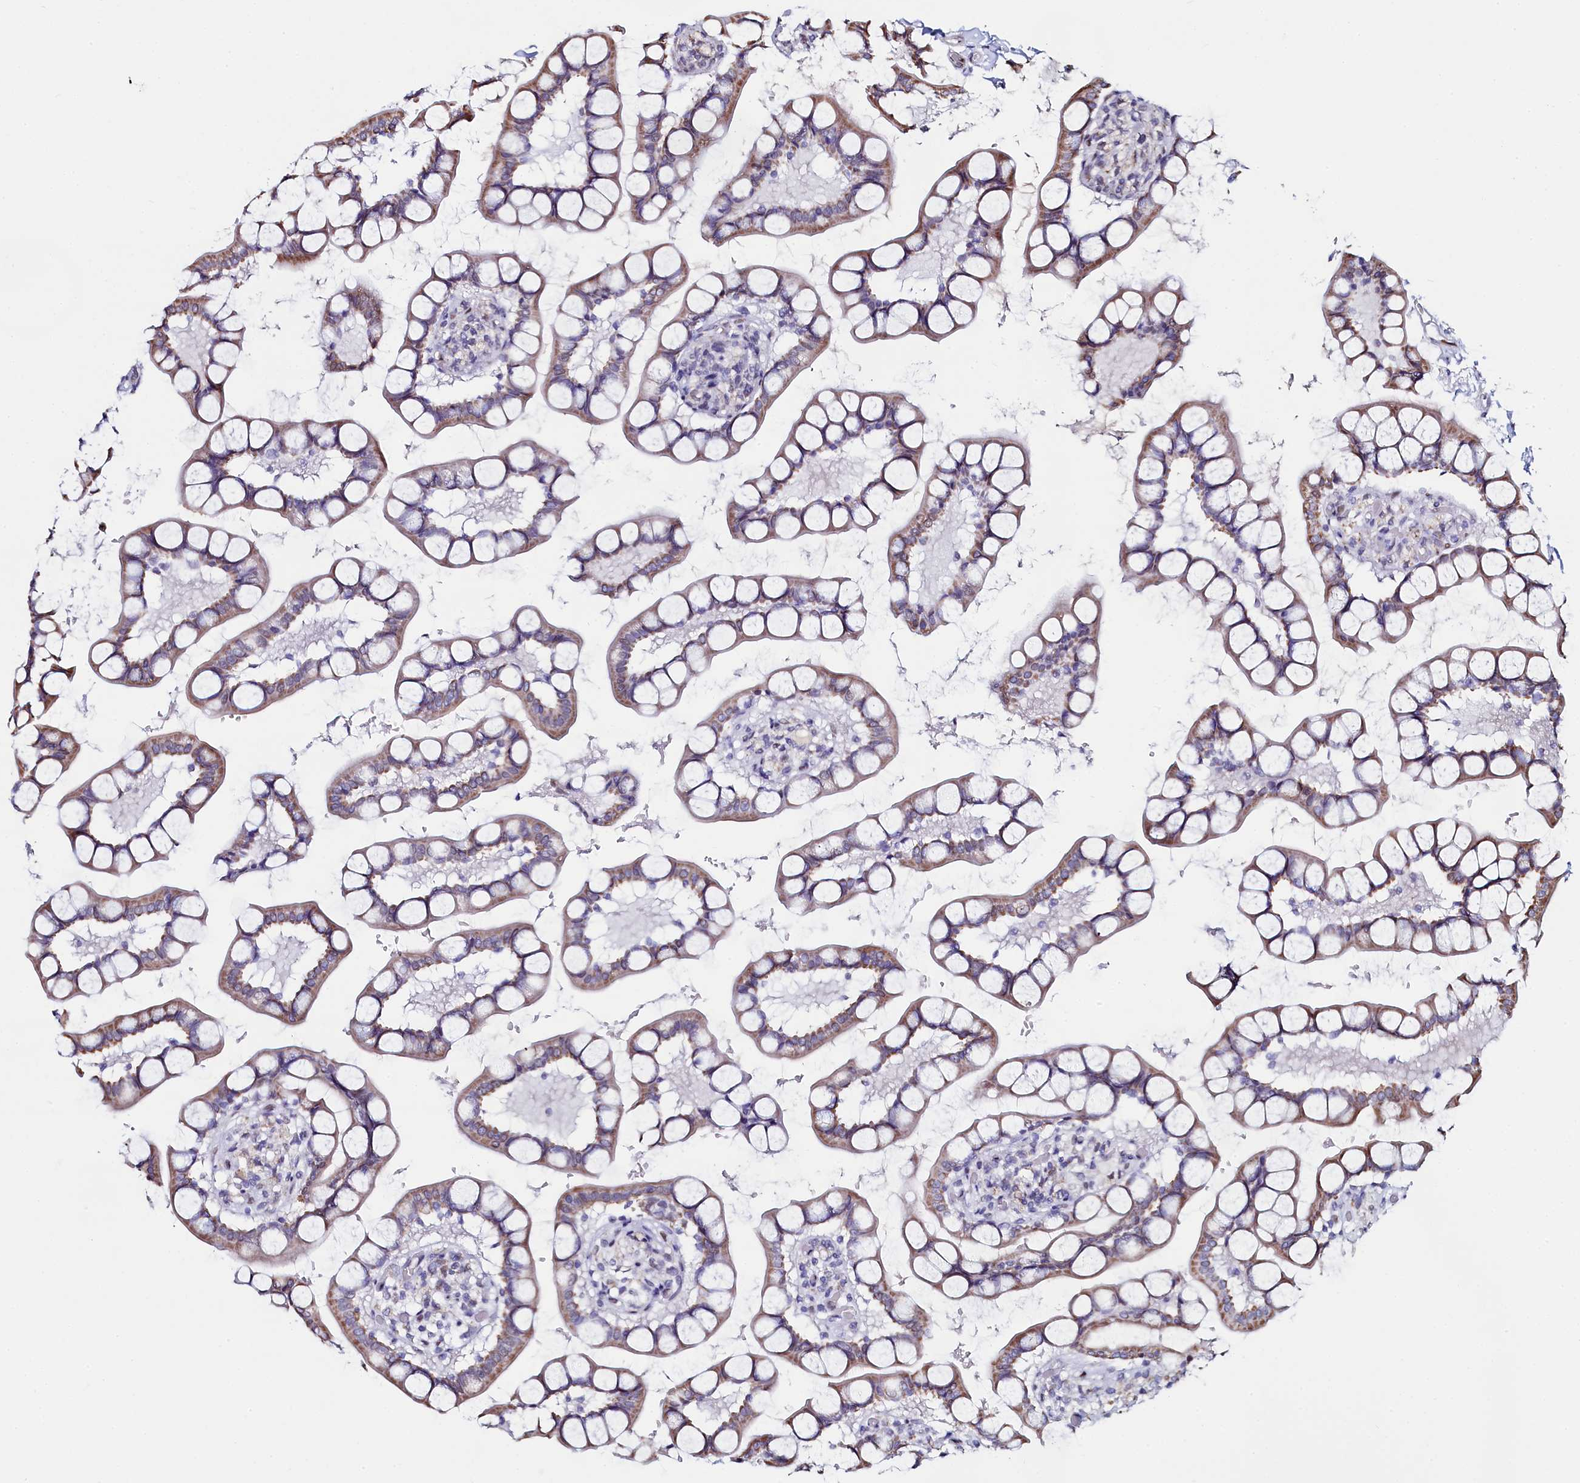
{"staining": {"intensity": "moderate", "quantity": ">75%", "location": "cytoplasmic/membranous"}, "tissue": "small intestine", "cell_type": "Glandular cells", "image_type": "normal", "snomed": [{"axis": "morphology", "description": "Normal tissue, NOS"}, {"axis": "topography", "description": "Small intestine"}], "caption": "Protein staining demonstrates moderate cytoplasmic/membranous expression in approximately >75% of glandular cells in normal small intestine. (DAB IHC, brown staining for protein, blue staining for nuclei).", "gene": "HDGFL3", "patient": {"sex": "male", "age": 52}}